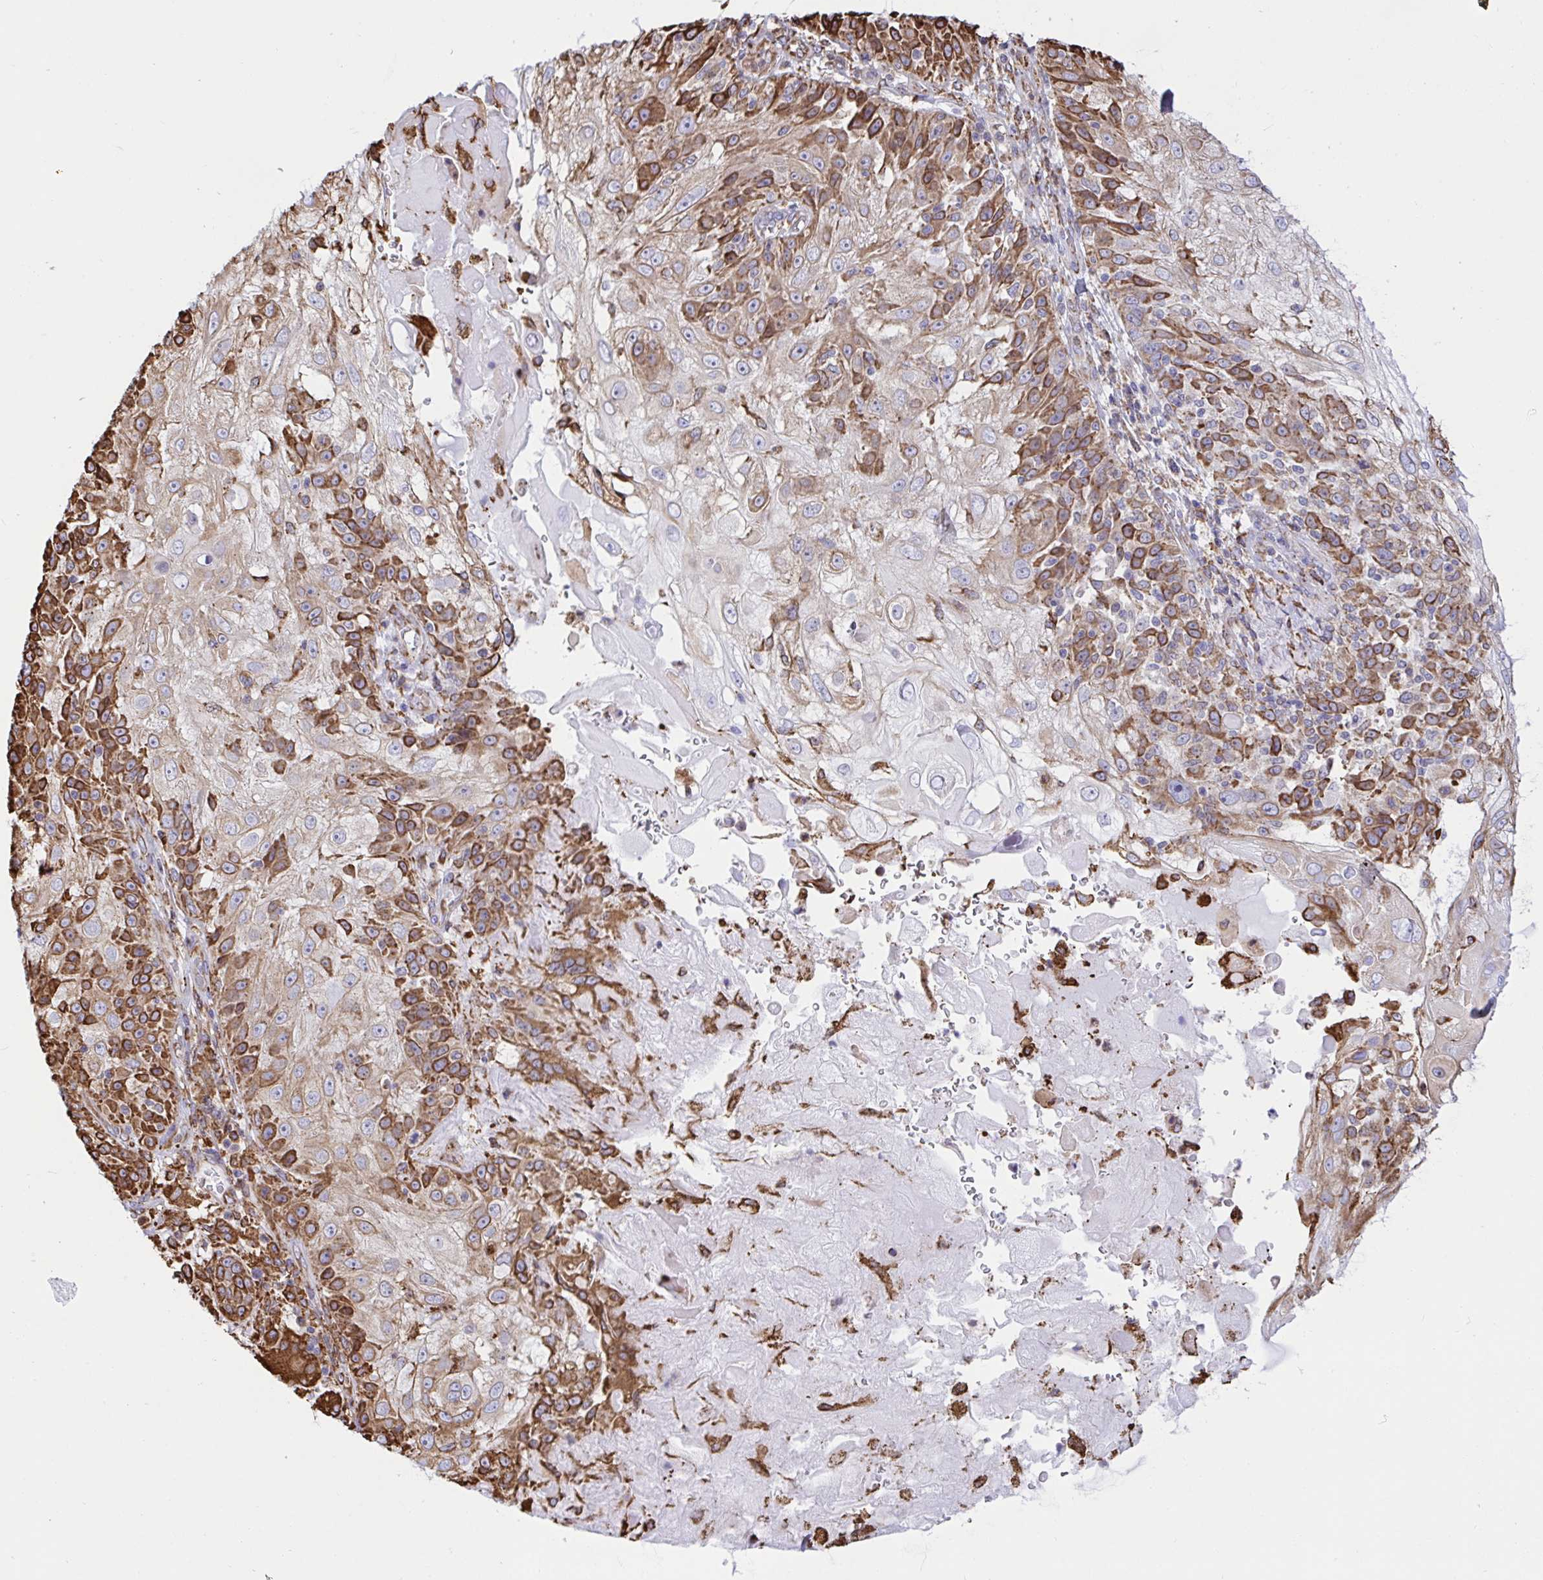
{"staining": {"intensity": "strong", "quantity": "25%-75%", "location": "cytoplasmic/membranous"}, "tissue": "skin cancer", "cell_type": "Tumor cells", "image_type": "cancer", "snomed": [{"axis": "morphology", "description": "Normal tissue, NOS"}, {"axis": "morphology", "description": "Squamous cell carcinoma, NOS"}, {"axis": "topography", "description": "Skin"}], "caption": "Skin cancer stained for a protein demonstrates strong cytoplasmic/membranous positivity in tumor cells. Using DAB (brown) and hematoxylin (blue) stains, captured at high magnification using brightfield microscopy.", "gene": "CLGN", "patient": {"sex": "female", "age": 83}}